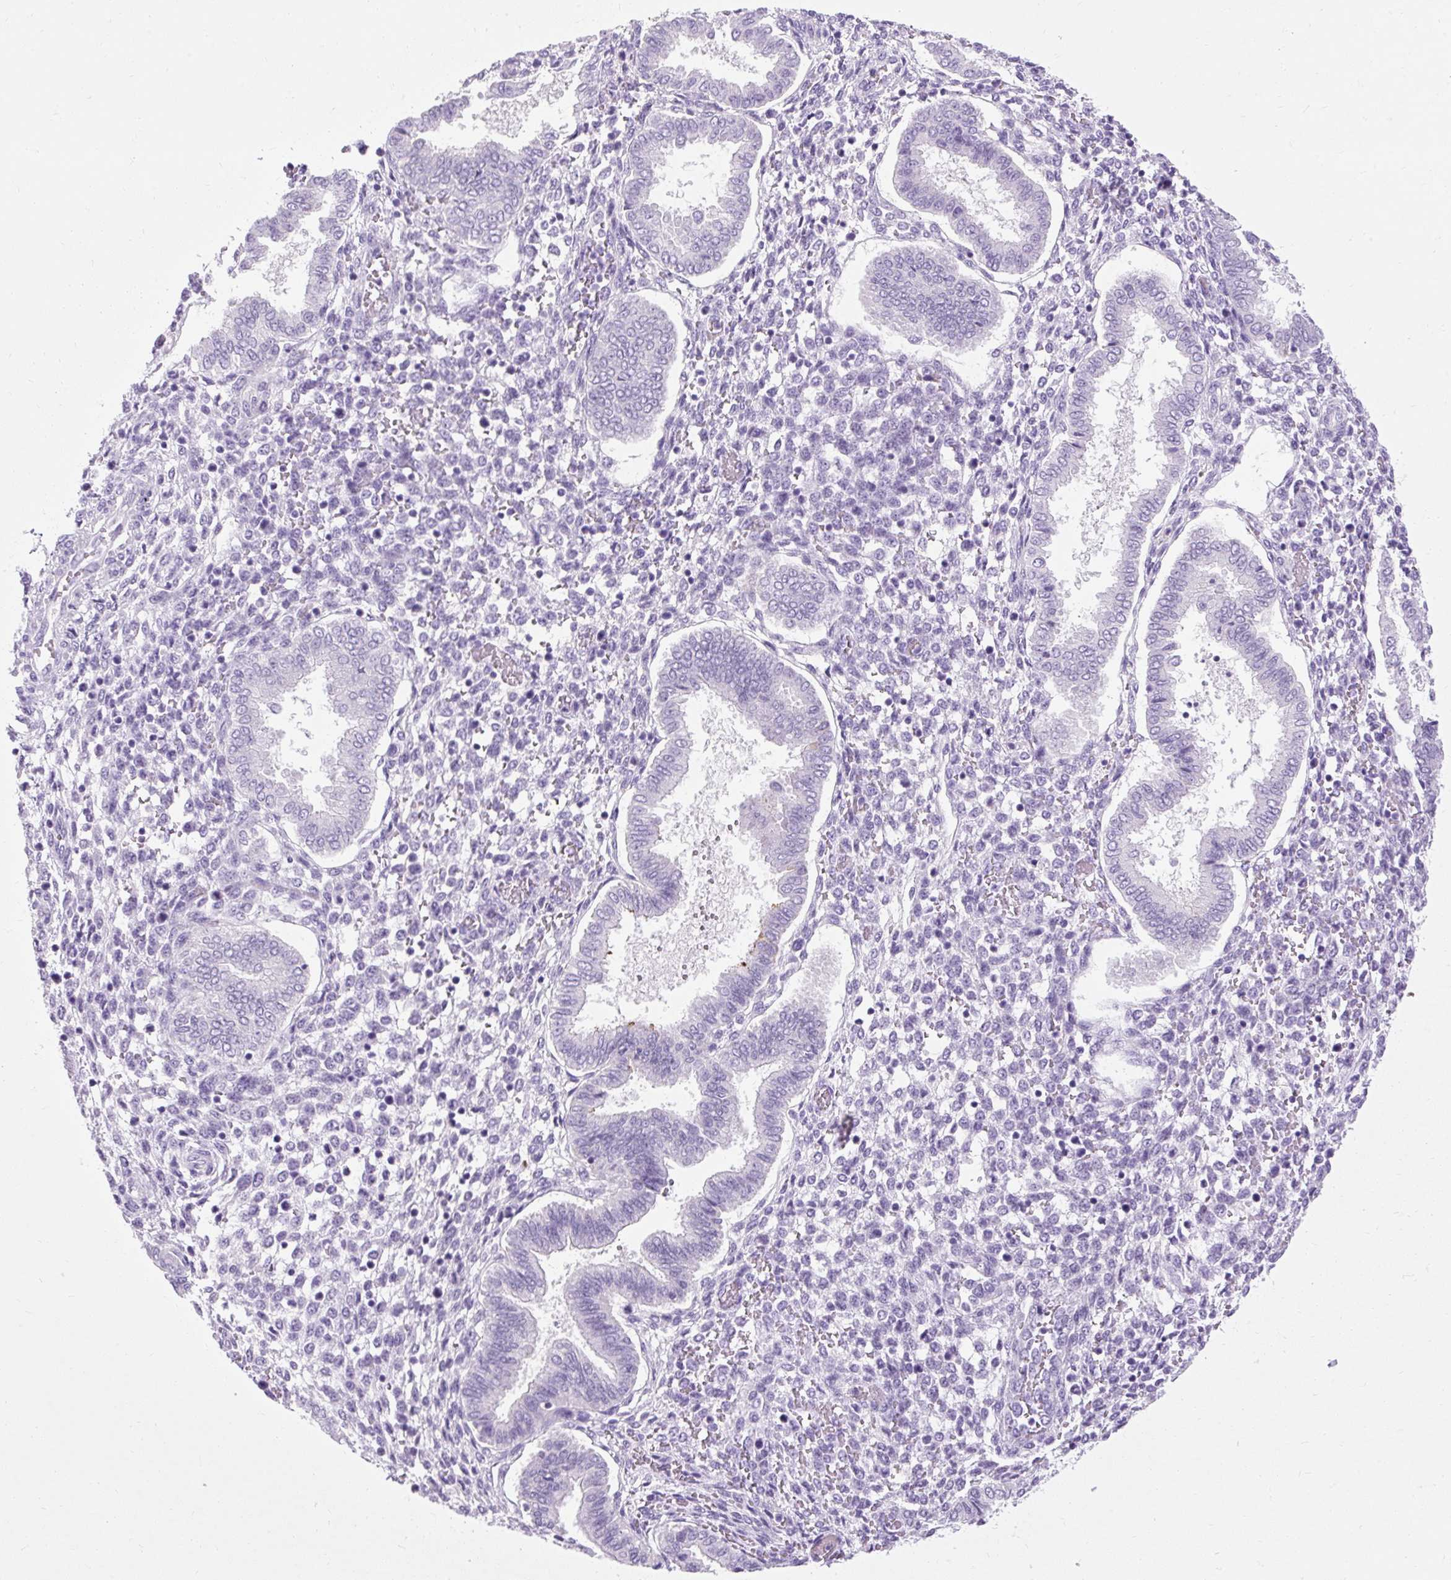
{"staining": {"intensity": "negative", "quantity": "none", "location": "none"}, "tissue": "endometrium", "cell_type": "Cells in endometrial stroma", "image_type": "normal", "snomed": [{"axis": "morphology", "description": "Normal tissue, NOS"}, {"axis": "topography", "description": "Endometrium"}], "caption": "Cells in endometrial stroma are negative for protein expression in normal human endometrium.", "gene": "B3GNT4", "patient": {"sex": "female", "age": 24}}